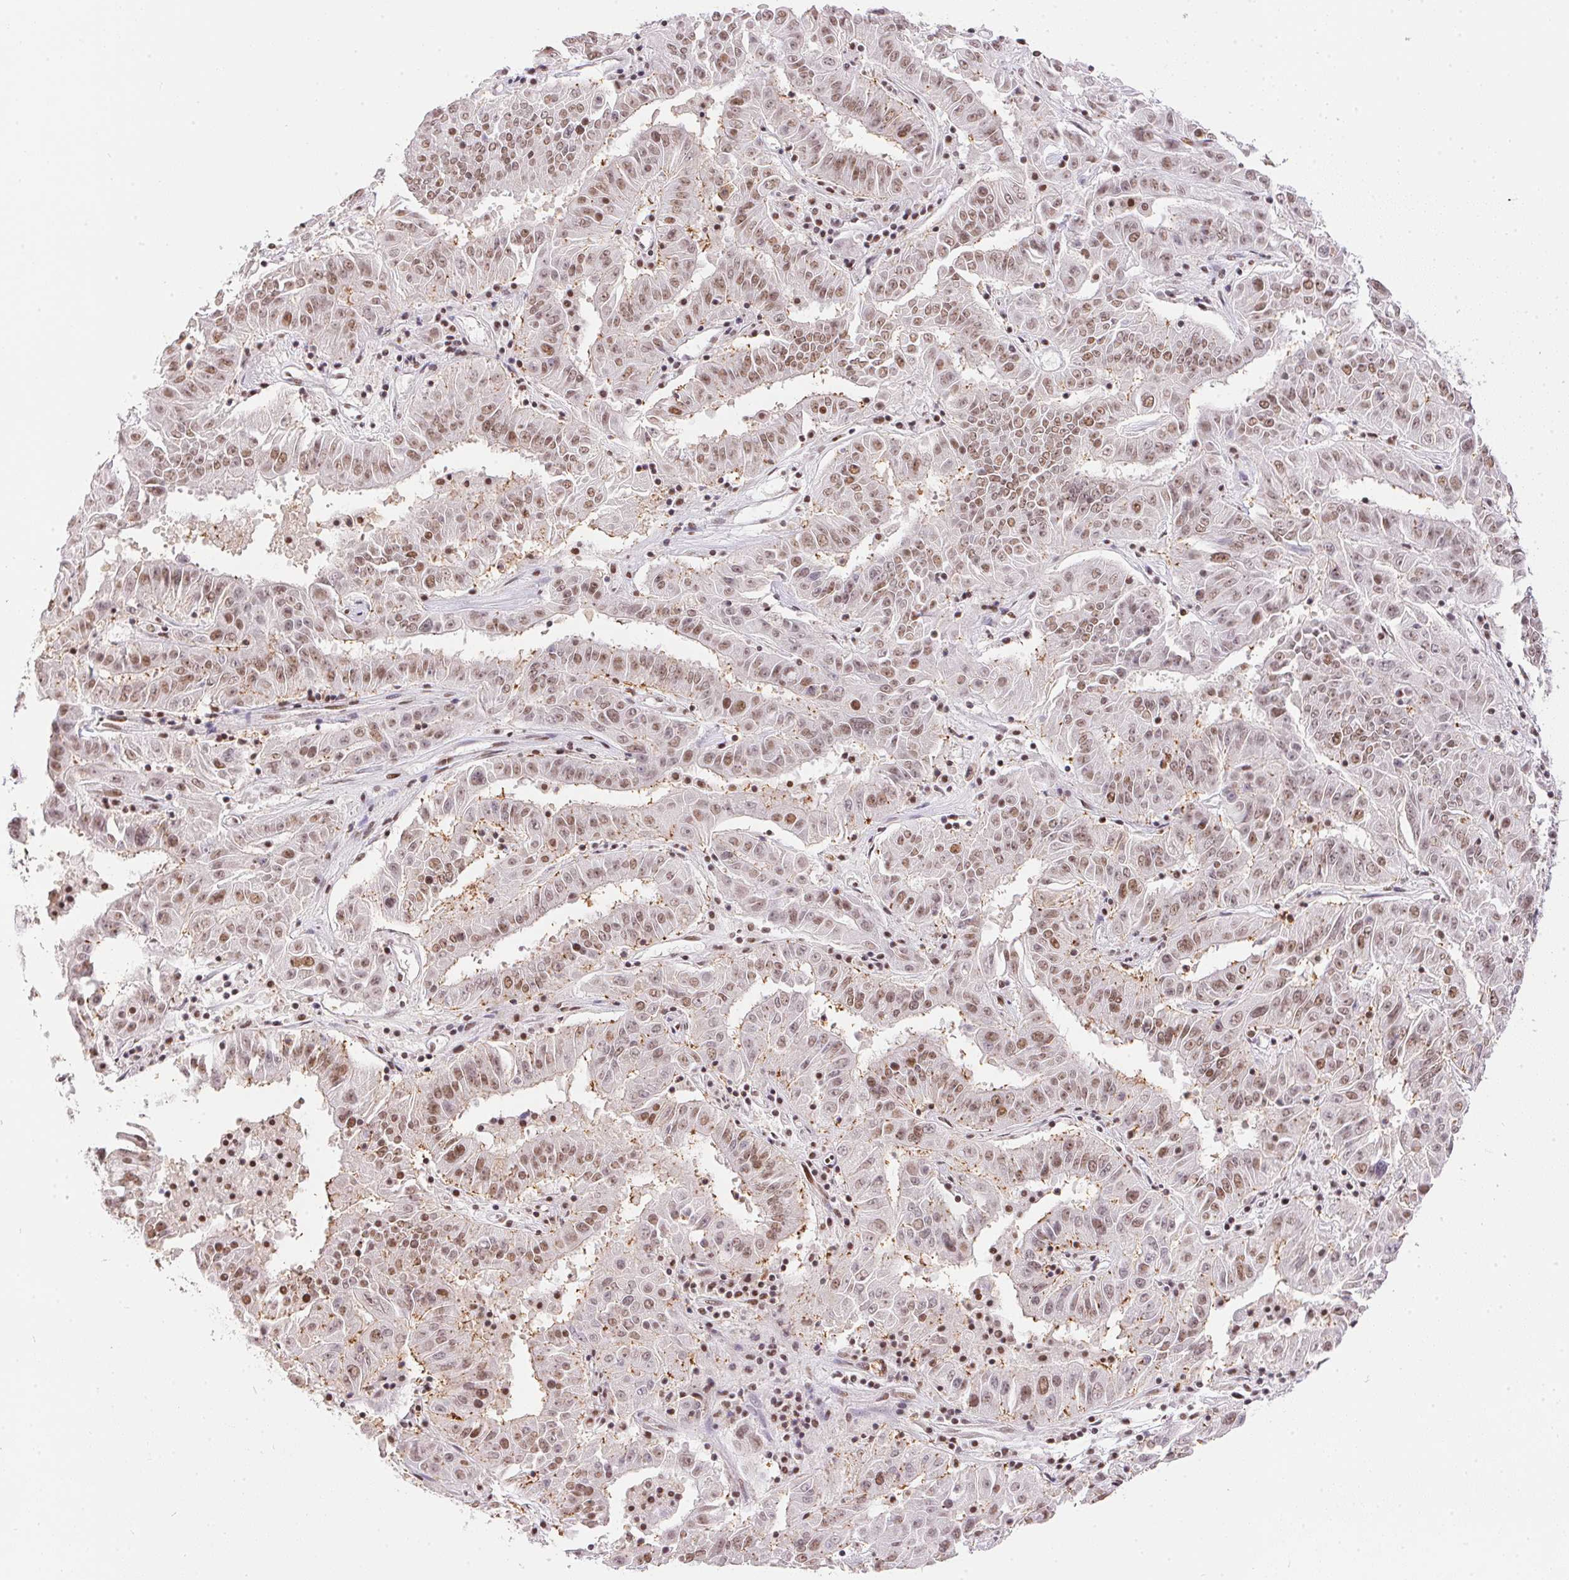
{"staining": {"intensity": "moderate", "quantity": ">75%", "location": "nuclear"}, "tissue": "pancreatic cancer", "cell_type": "Tumor cells", "image_type": "cancer", "snomed": [{"axis": "morphology", "description": "Adenocarcinoma, NOS"}, {"axis": "topography", "description": "Pancreas"}], "caption": "Pancreatic adenocarcinoma stained with DAB immunohistochemistry displays medium levels of moderate nuclear positivity in approximately >75% of tumor cells.", "gene": "NFE2L1", "patient": {"sex": "male", "age": 63}}